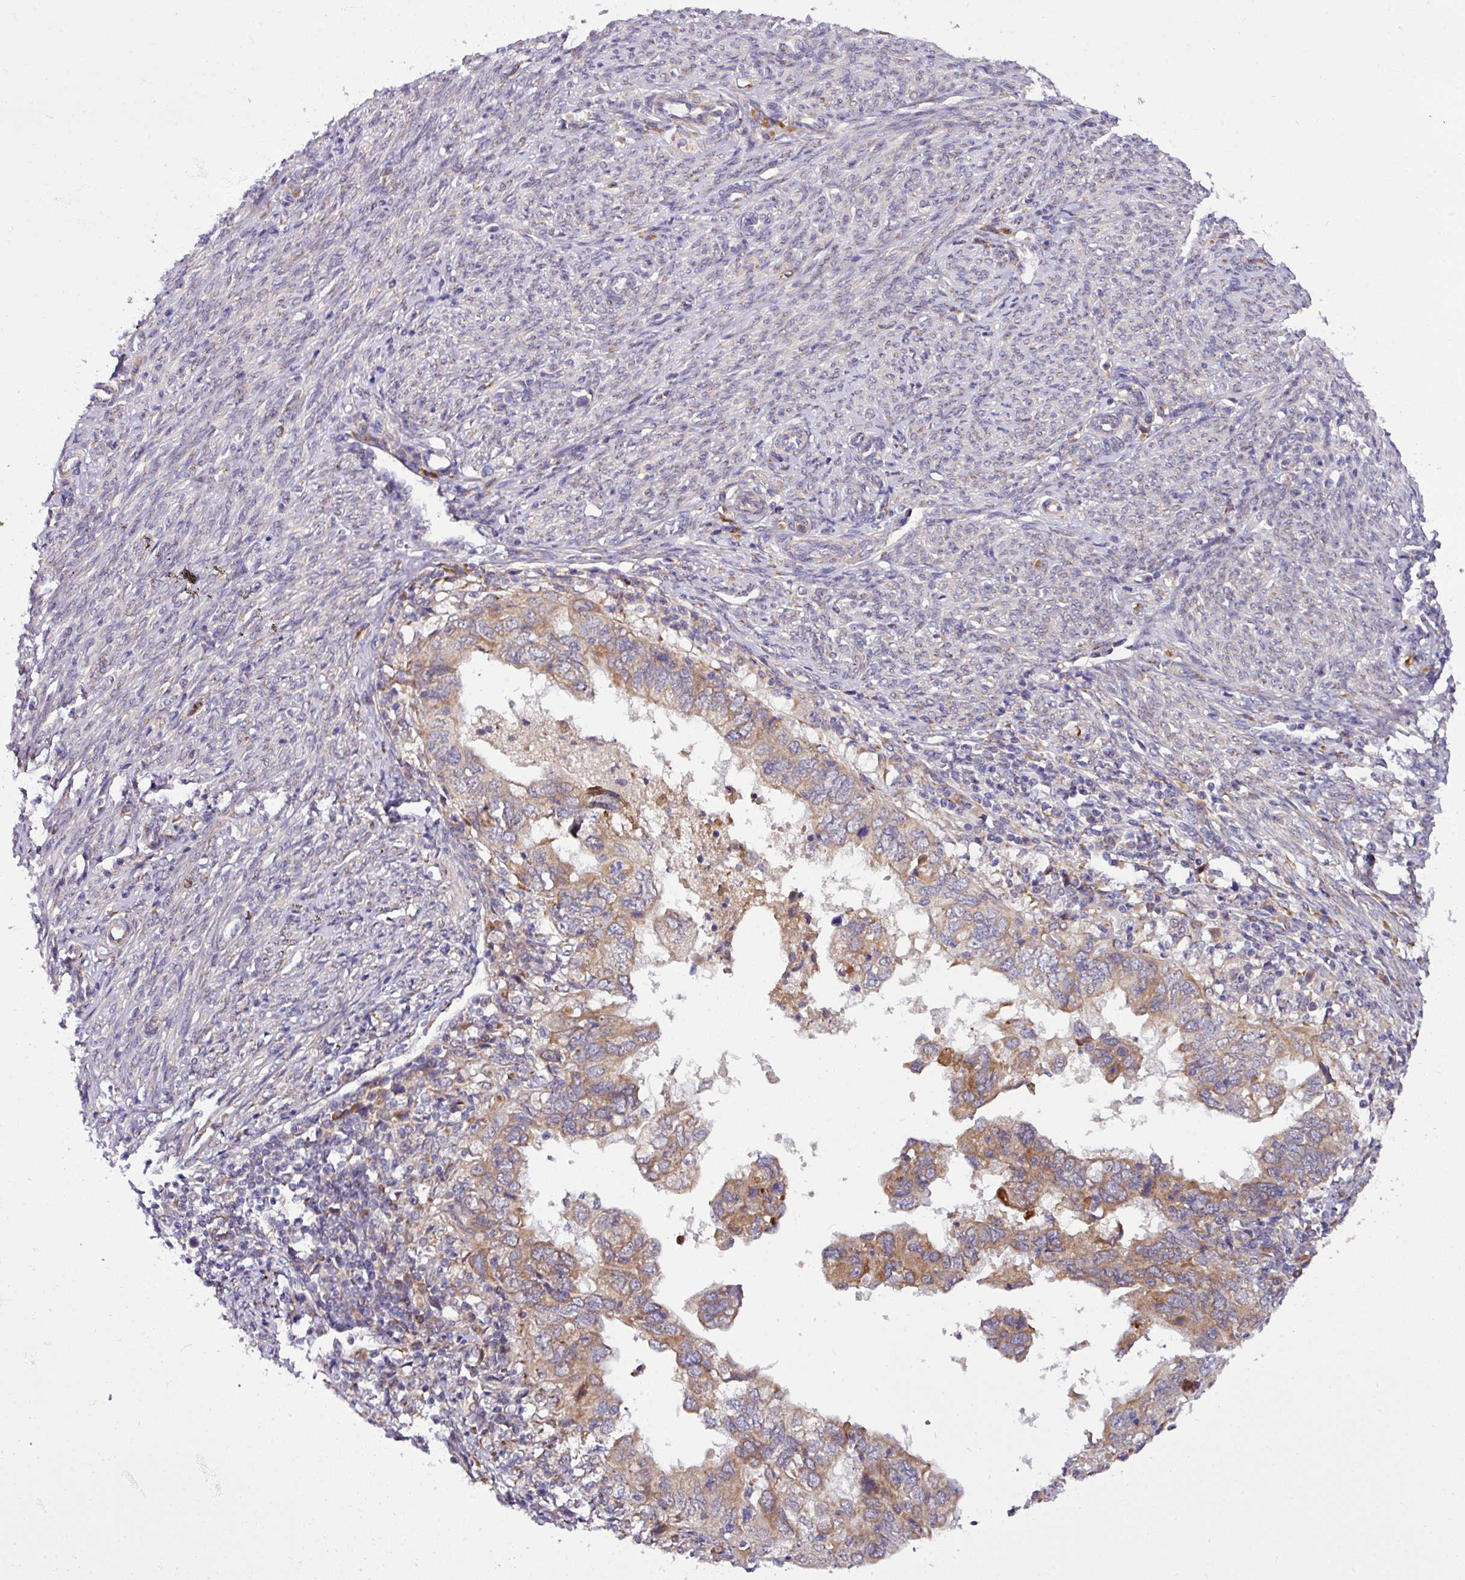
{"staining": {"intensity": "moderate", "quantity": ">75%", "location": "cytoplasmic/membranous"}, "tissue": "endometrial cancer", "cell_type": "Tumor cells", "image_type": "cancer", "snomed": [{"axis": "morphology", "description": "Adenocarcinoma, NOS"}, {"axis": "topography", "description": "Uterus"}], "caption": "Human endometrial cancer stained with a protein marker shows moderate staining in tumor cells.", "gene": "TM2D2", "patient": {"sex": "female", "age": 77}}